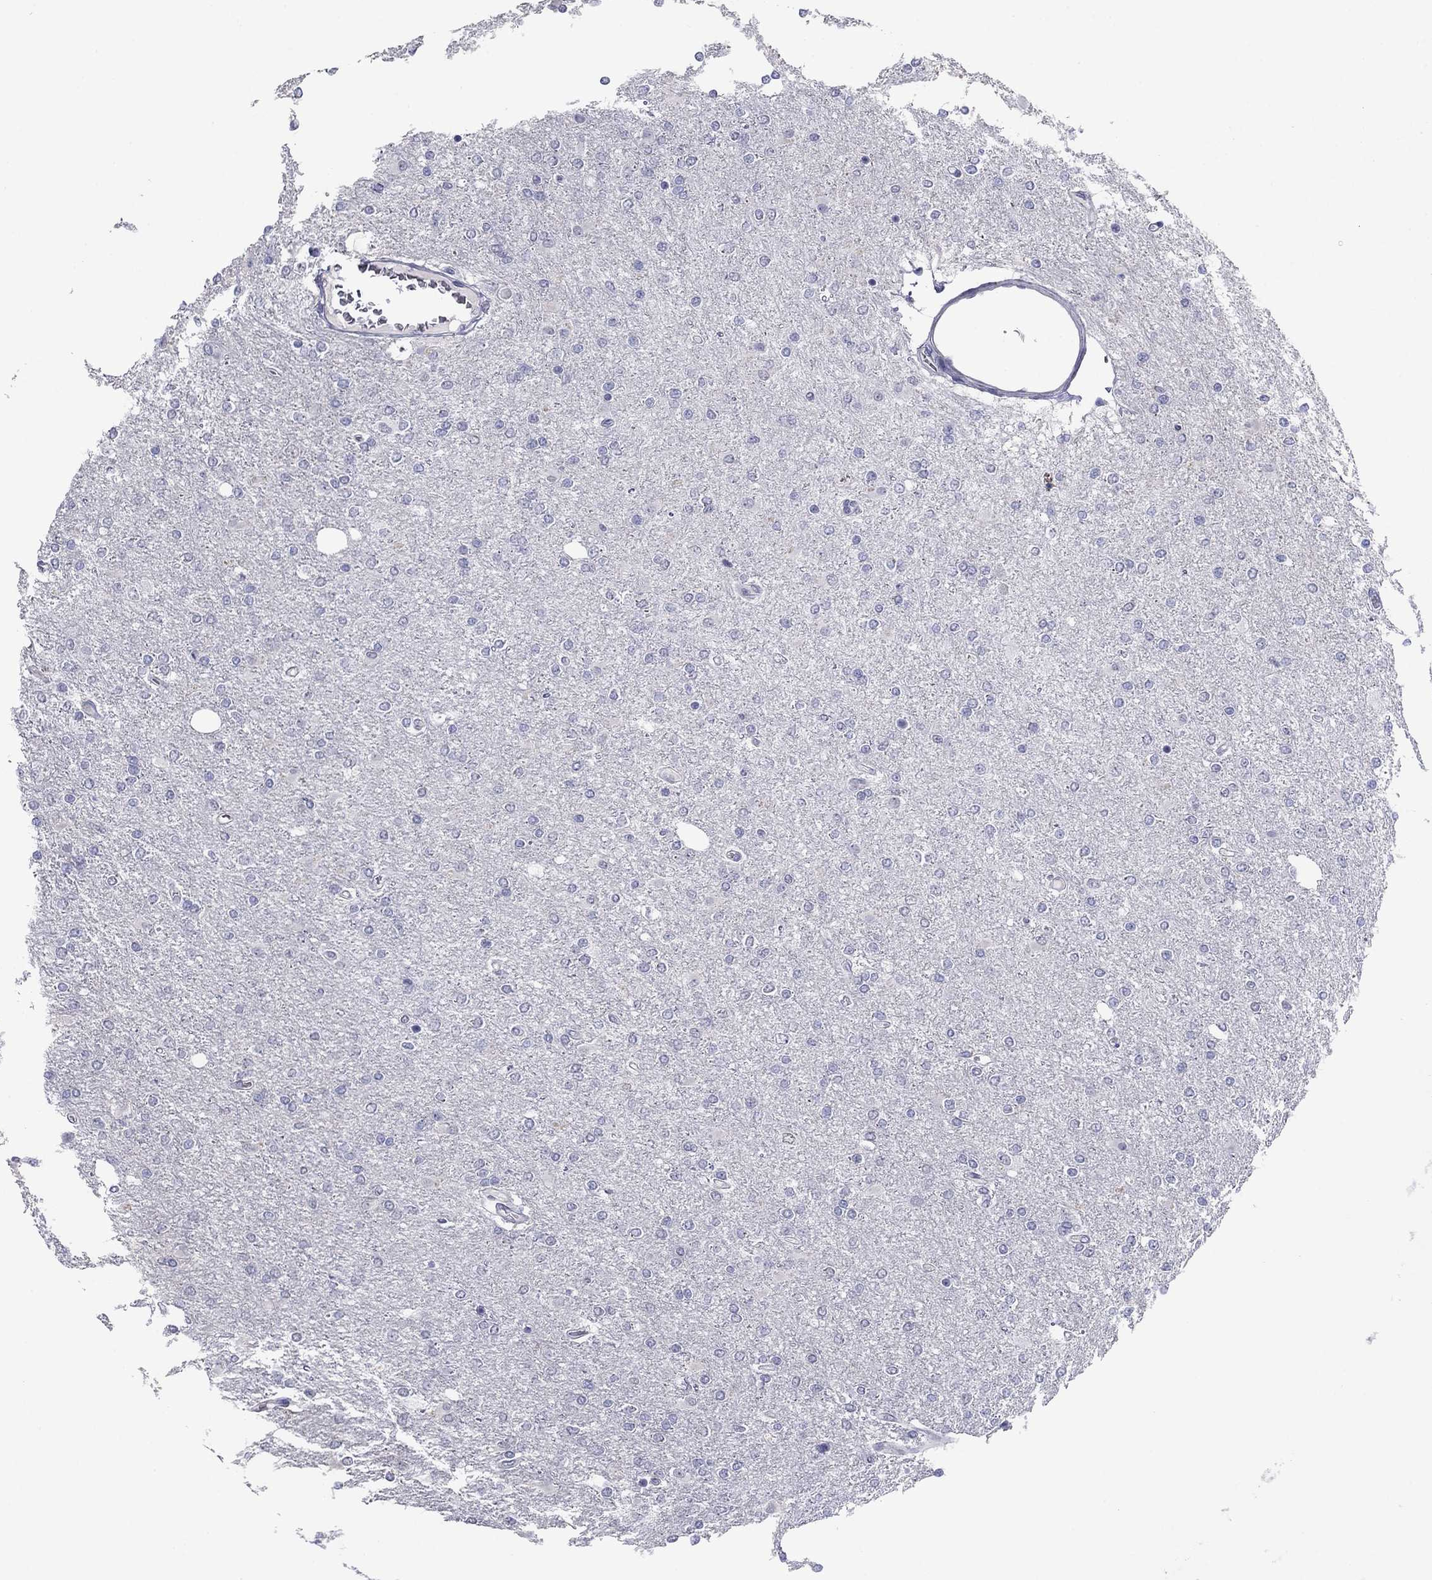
{"staining": {"intensity": "negative", "quantity": "none", "location": "none"}, "tissue": "glioma", "cell_type": "Tumor cells", "image_type": "cancer", "snomed": [{"axis": "morphology", "description": "Glioma, malignant, High grade"}, {"axis": "topography", "description": "Cerebral cortex"}], "caption": "There is no significant expression in tumor cells of glioma.", "gene": "HAO1", "patient": {"sex": "male", "age": 70}}